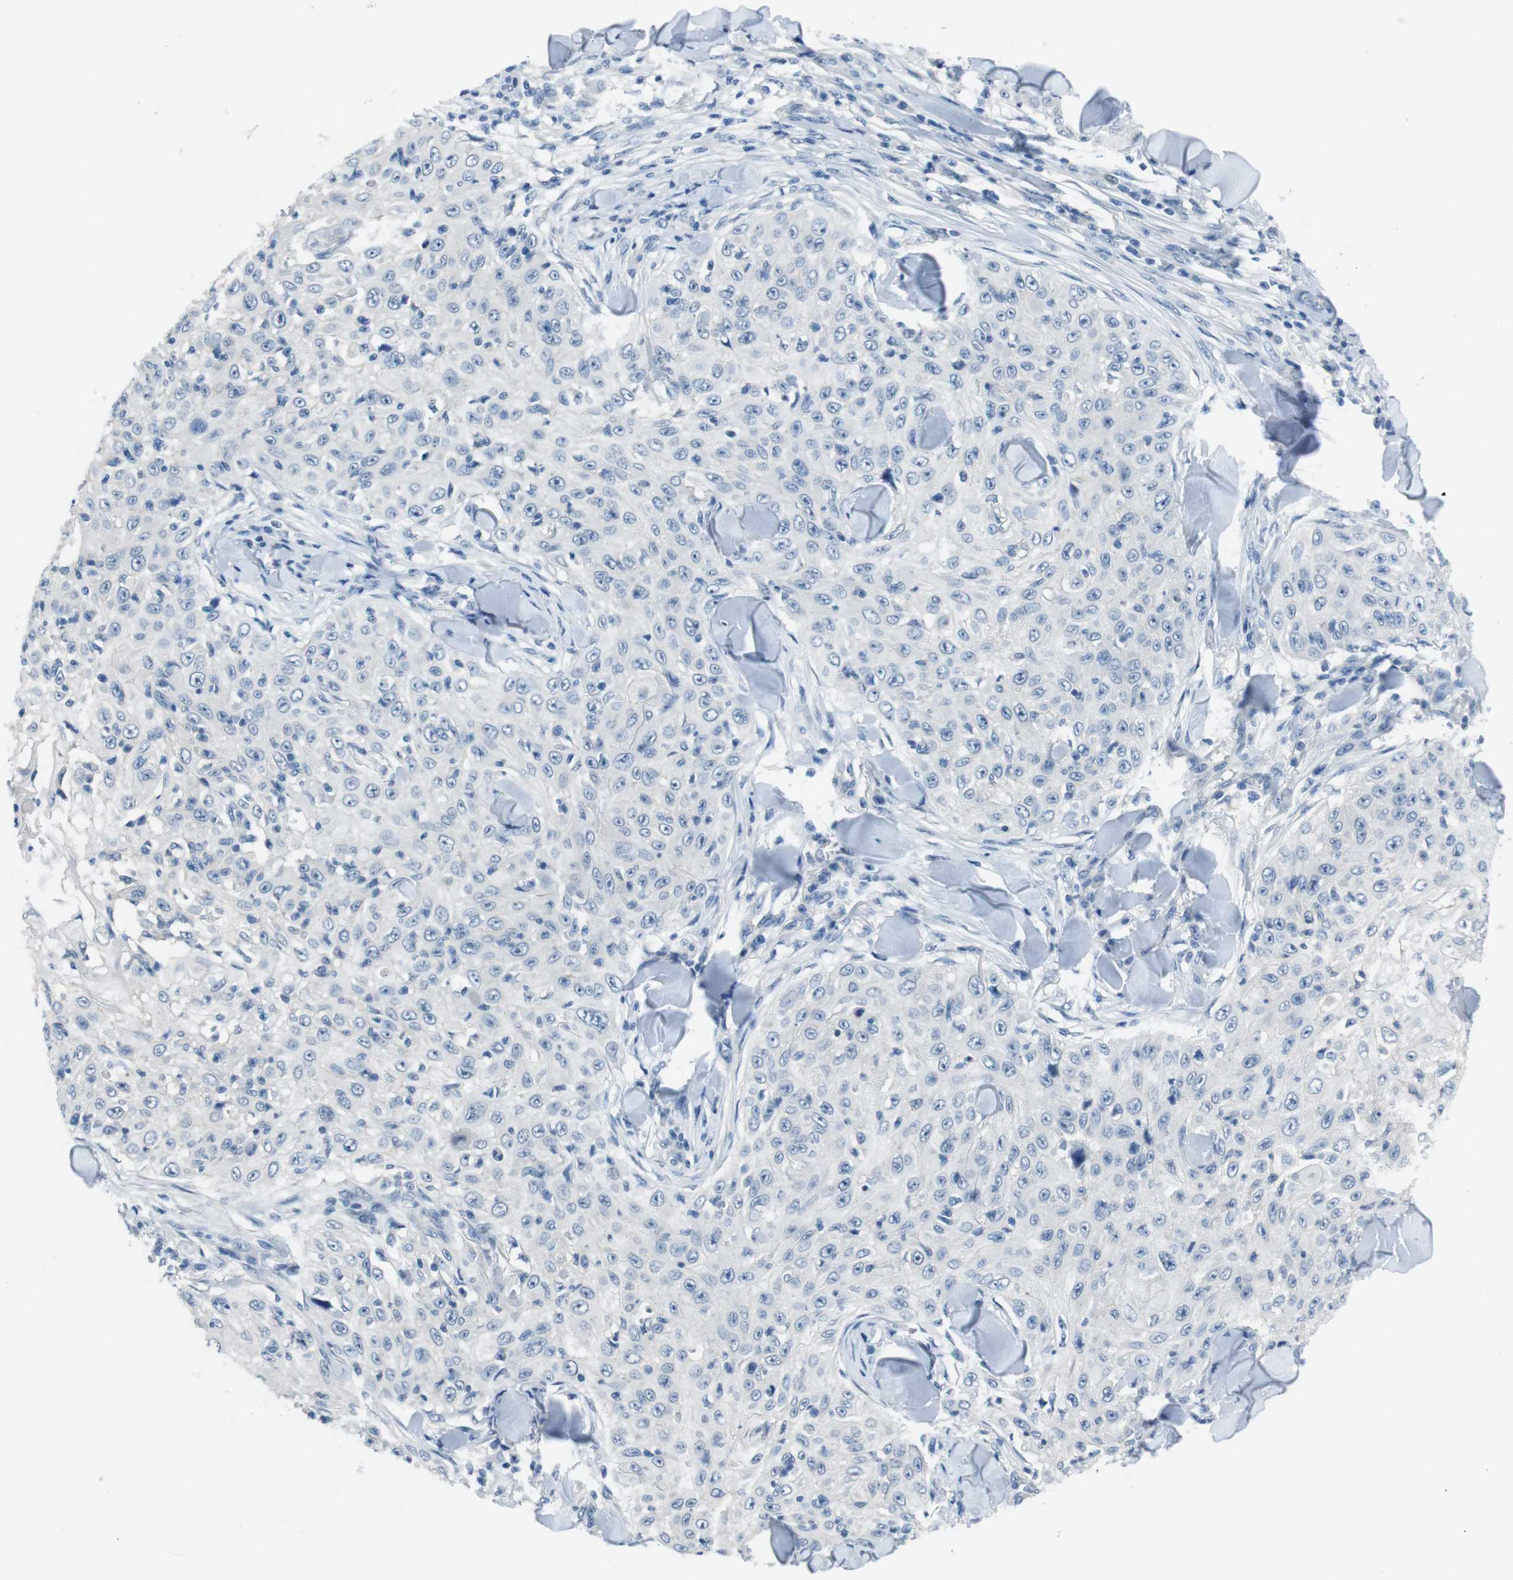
{"staining": {"intensity": "negative", "quantity": "none", "location": "none"}, "tissue": "skin cancer", "cell_type": "Tumor cells", "image_type": "cancer", "snomed": [{"axis": "morphology", "description": "Squamous cell carcinoma, NOS"}, {"axis": "topography", "description": "Skin"}], "caption": "This image is of skin cancer stained with immunohistochemistry (IHC) to label a protein in brown with the nuclei are counter-stained blue. There is no expression in tumor cells.", "gene": "HRH2", "patient": {"sex": "male", "age": 86}}